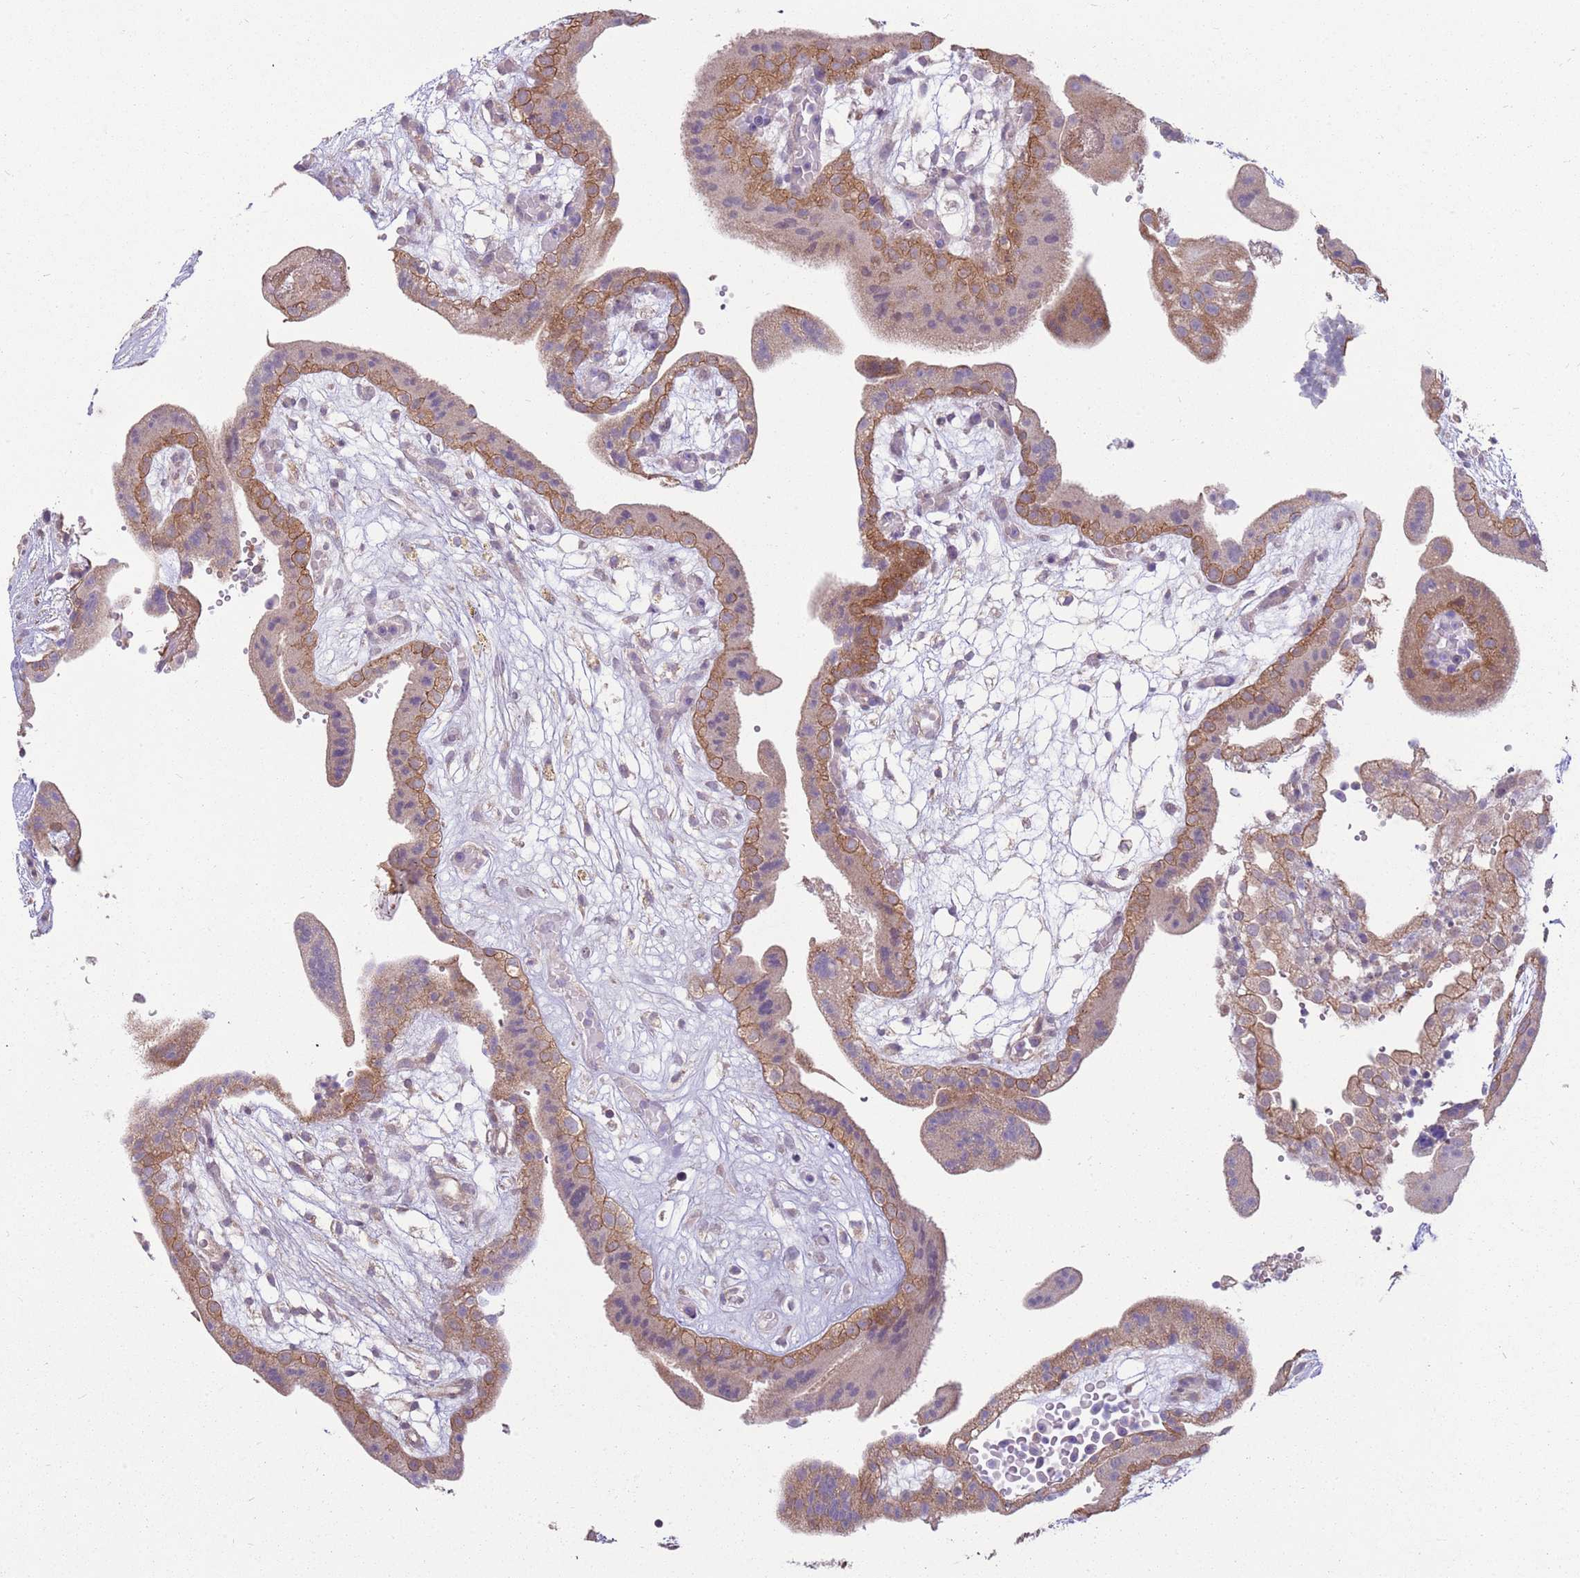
{"staining": {"intensity": "moderate", "quantity": ">75%", "location": "cytoplasmic/membranous"}, "tissue": "placenta", "cell_type": "Decidual cells", "image_type": "normal", "snomed": [{"axis": "morphology", "description": "Normal tissue, NOS"}, {"axis": "topography", "description": "Placenta"}], "caption": "Protein expression analysis of unremarkable human placenta reveals moderate cytoplasmic/membranous staining in approximately >75% of decidual cells. The staining was performed using DAB (3,3'-diaminobenzidine), with brown indicating positive protein expression. Nuclei are stained blue with hematoxylin.", "gene": "SPATA31D1", "patient": {"sex": "female", "age": 18}}